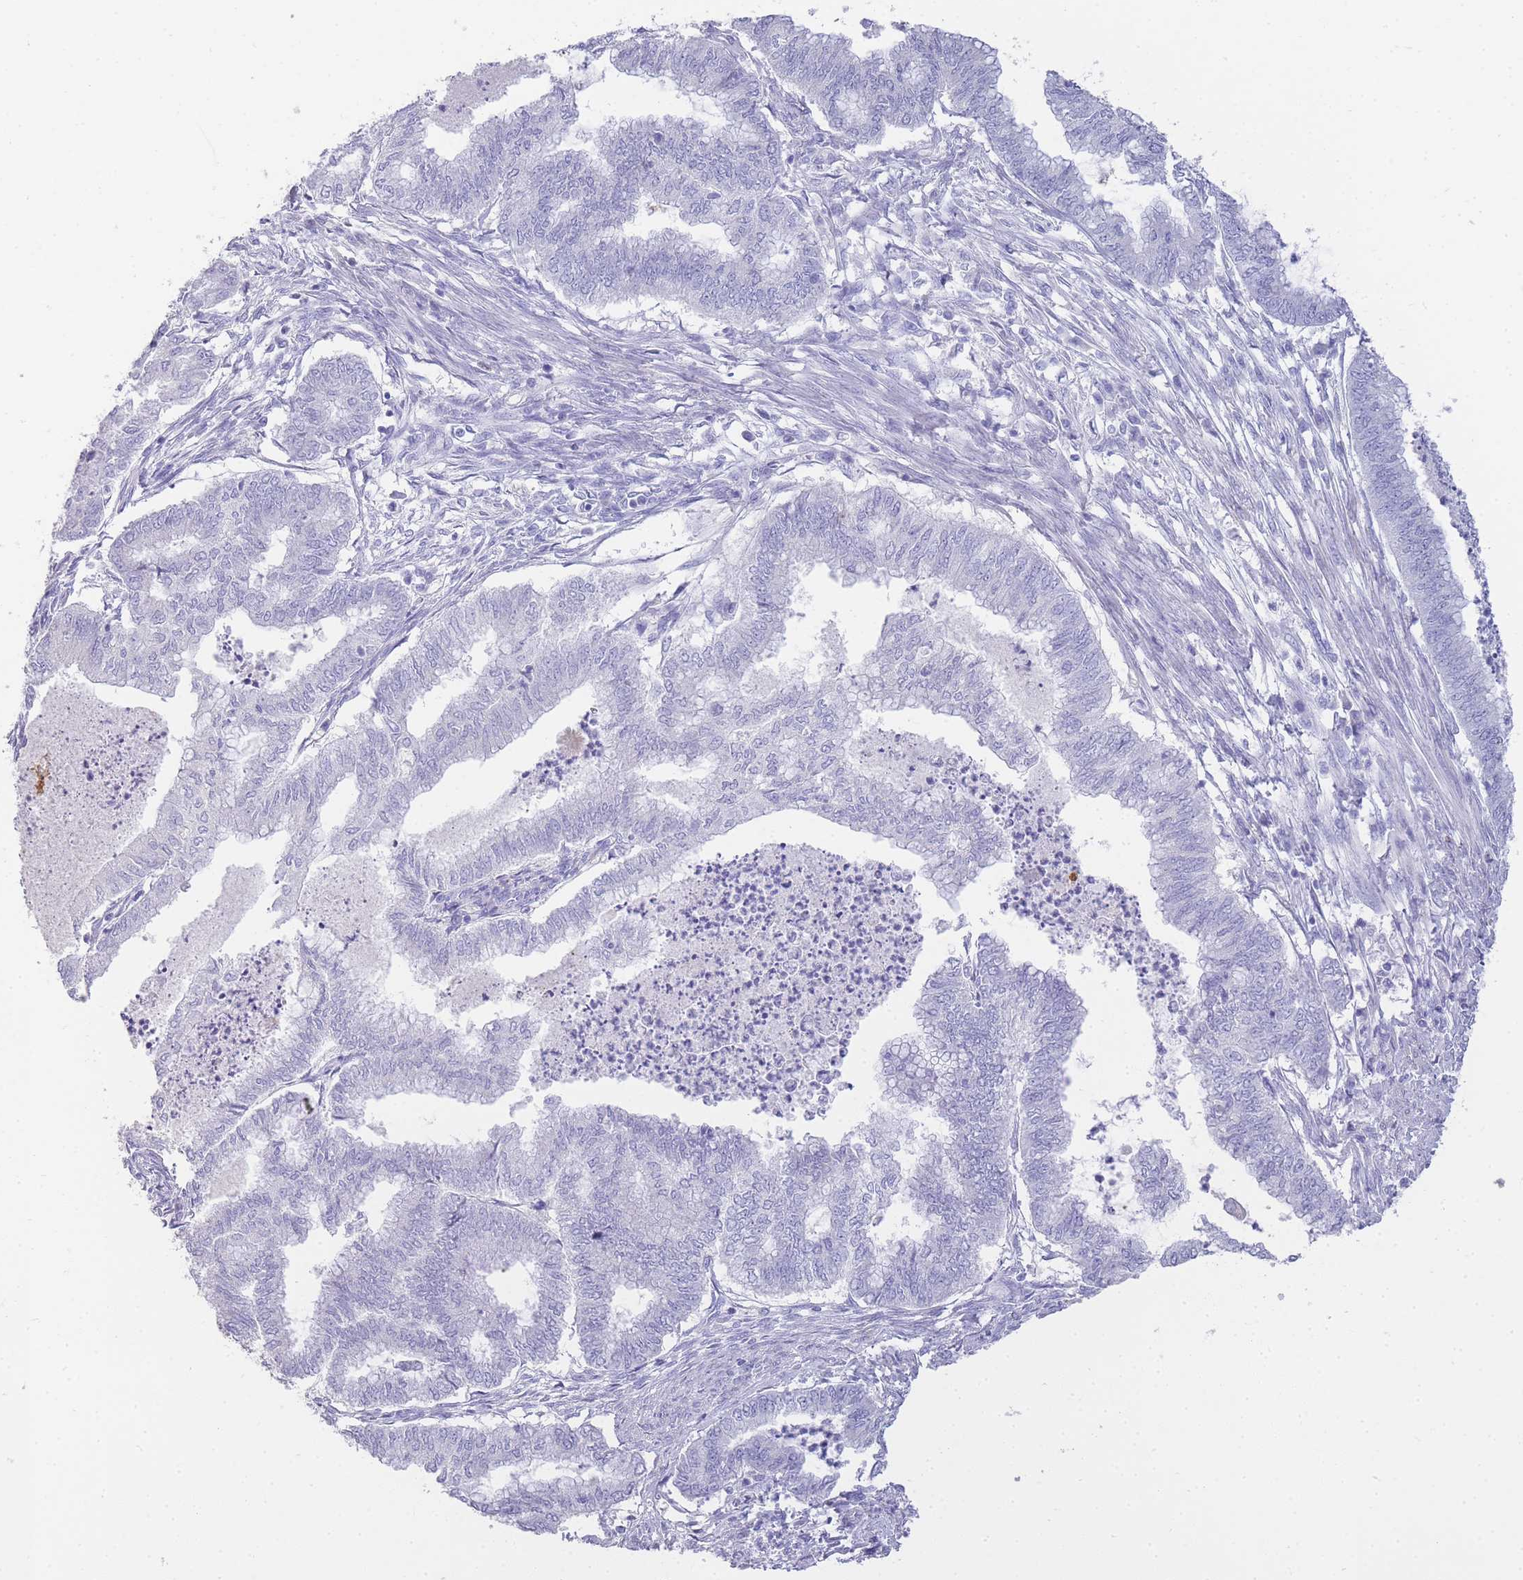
{"staining": {"intensity": "negative", "quantity": "none", "location": "none"}, "tissue": "endometrial cancer", "cell_type": "Tumor cells", "image_type": "cancer", "snomed": [{"axis": "morphology", "description": "Adenocarcinoma, NOS"}, {"axis": "topography", "description": "Endometrium"}], "caption": "Immunohistochemical staining of adenocarcinoma (endometrial) reveals no significant staining in tumor cells.", "gene": "DPP4", "patient": {"sex": "female", "age": 79}}